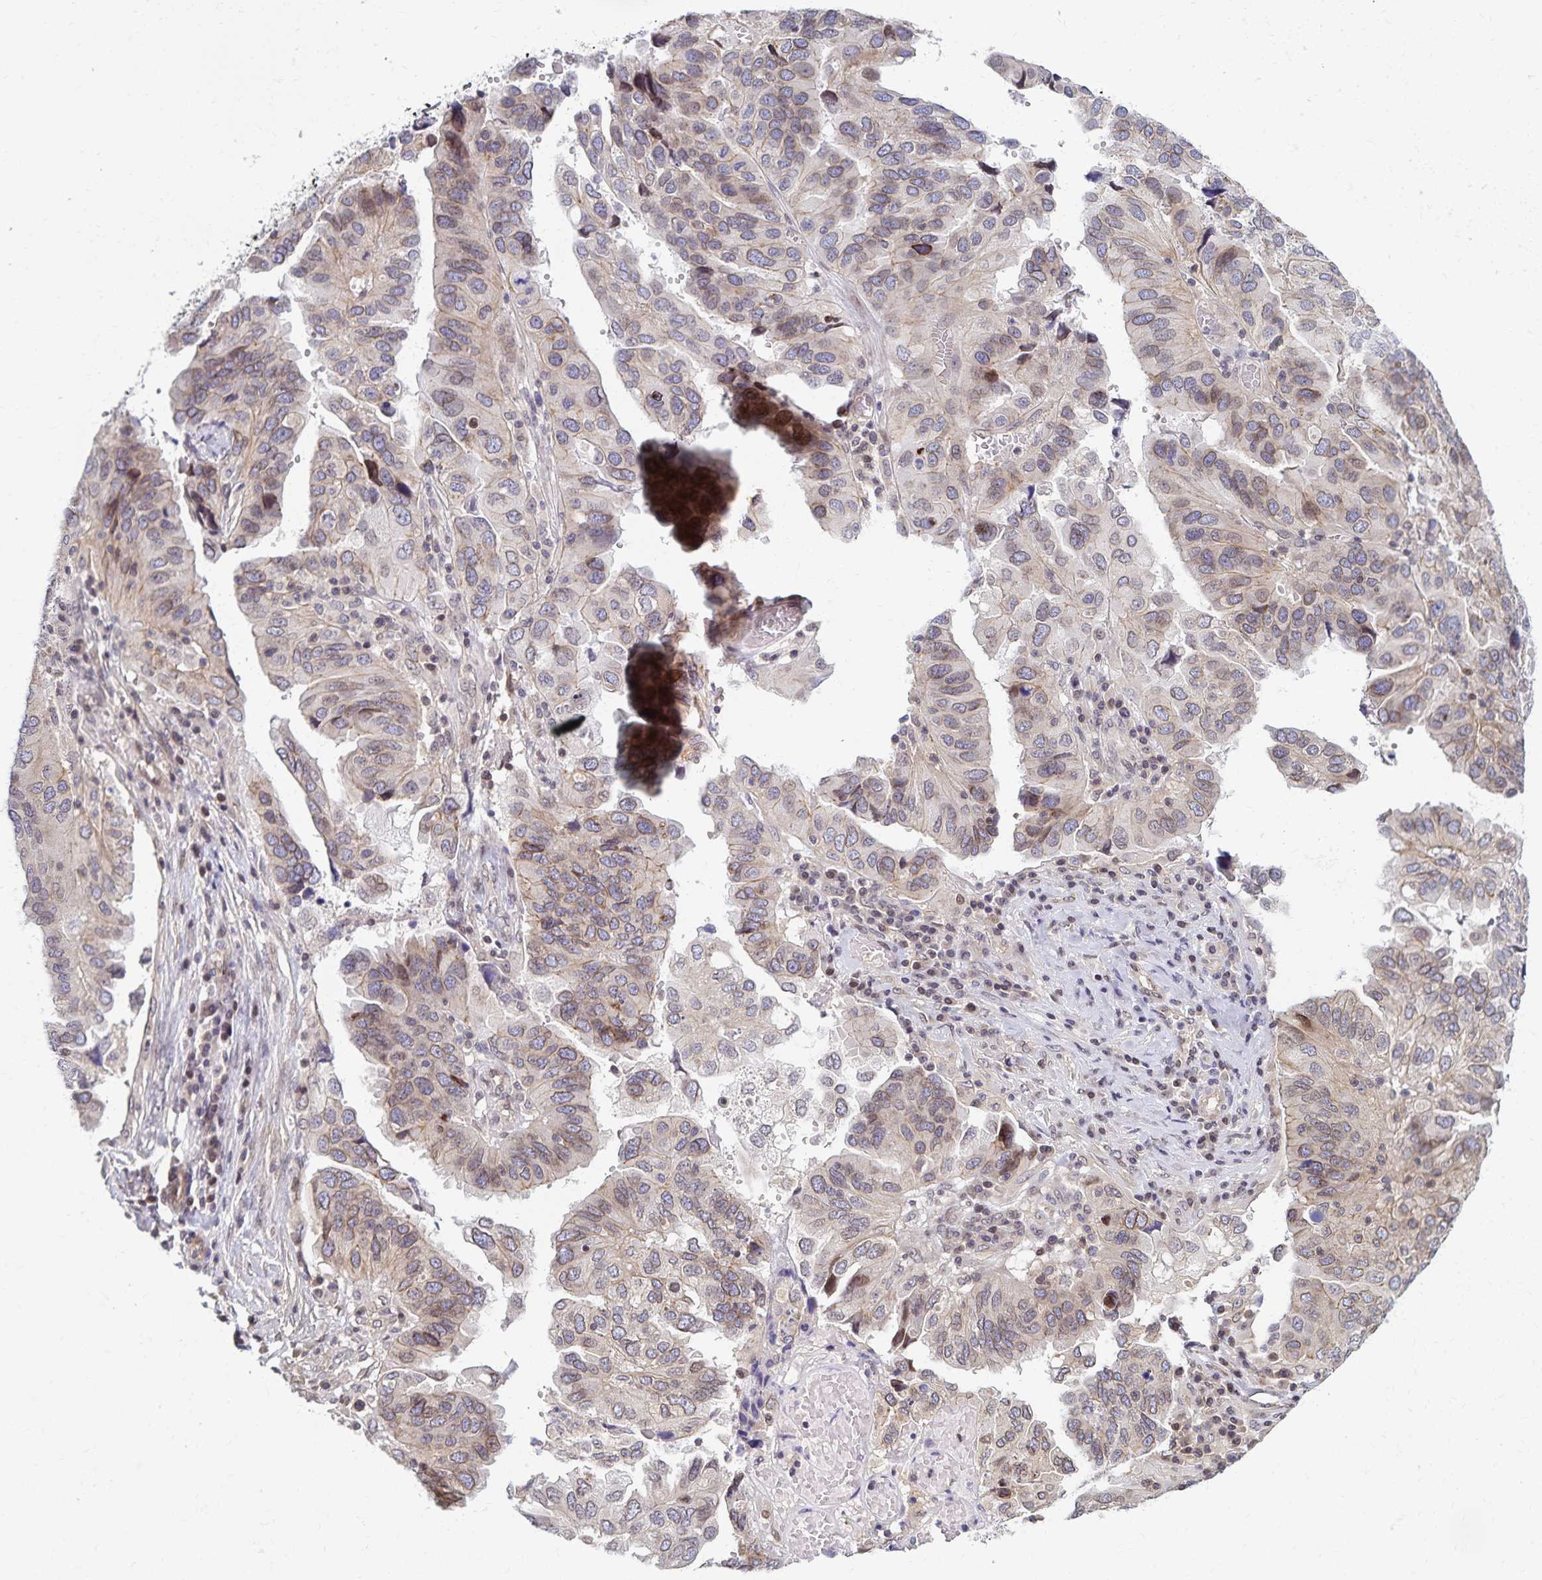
{"staining": {"intensity": "weak", "quantity": "<25%", "location": "cytoplasmic/membranous"}, "tissue": "ovarian cancer", "cell_type": "Tumor cells", "image_type": "cancer", "snomed": [{"axis": "morphology", "description": "Cystadenocarcinoma, serous, NOS"}, {"axis": "topography", "description": "Ovary"}], "caption": "High magnification brightfield microscopy of ovarian serous cystadenocarcinoma stained with DAB (3,3'-diaminobenzidine) (brown) and counterstained with hematoxylin (blue): tumor cells show no significant expression.", "gene": "RAB9B", "patient": {"sex": "female", "age": 79}}